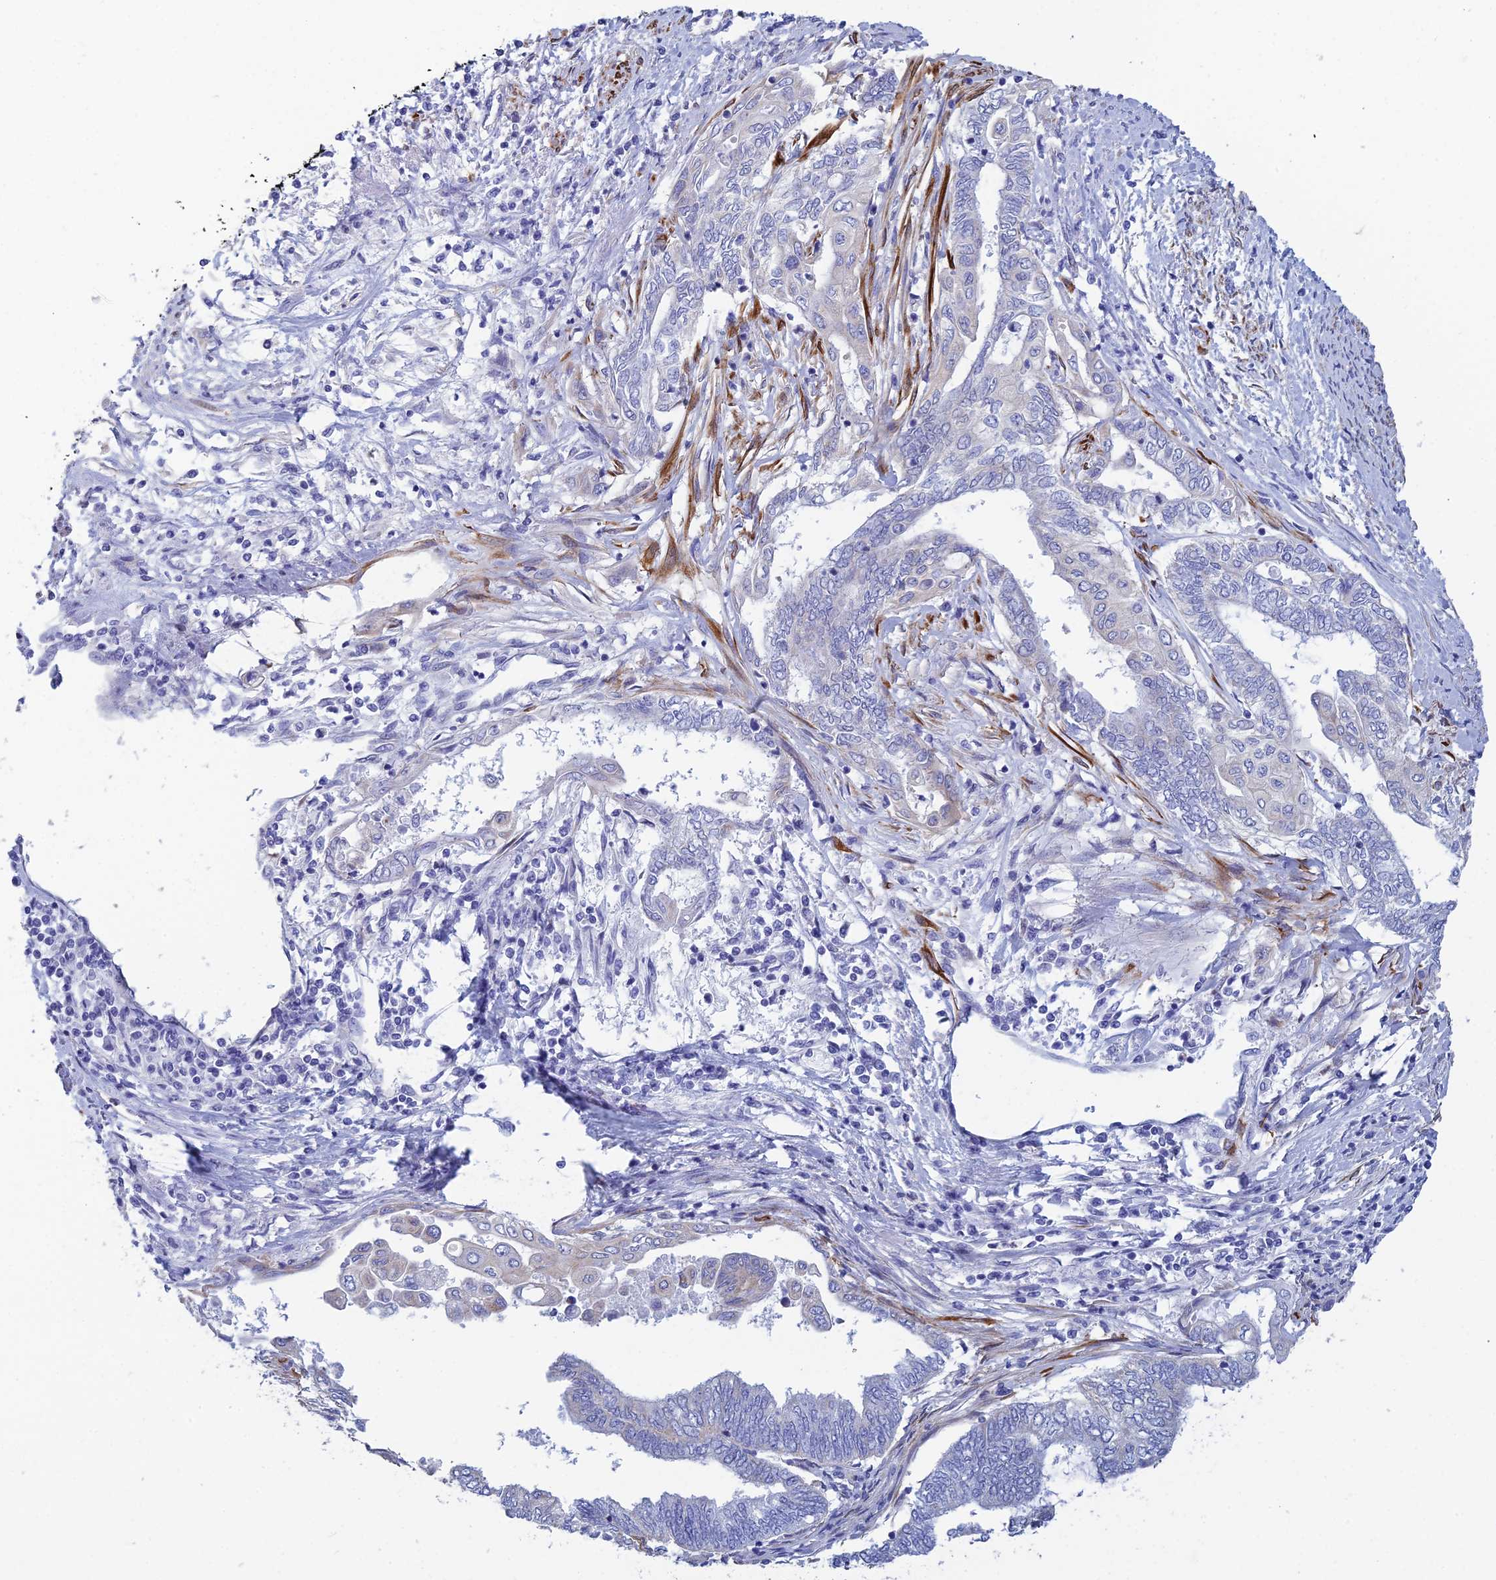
{"staining": {"intensity": "negative", "quantity": "none", "location": "none"}, "tissue": "endometrial cancer", "cell_type": "Tumor cells", "image_type": "cancer", "snomed": [{"axis": "morphology", "description": "Adenocarcinoma, NOS"}, {"axis": "topography", "description": "Uterus"}, {"axis": "topography", "description": "Endometrium"}], "caption": "Tumor cells show no significant staining in endometrial cancer (adenocarcinoma).", "gene": "PCDHA8", "patient": {"sex": "female", "age": 70}}